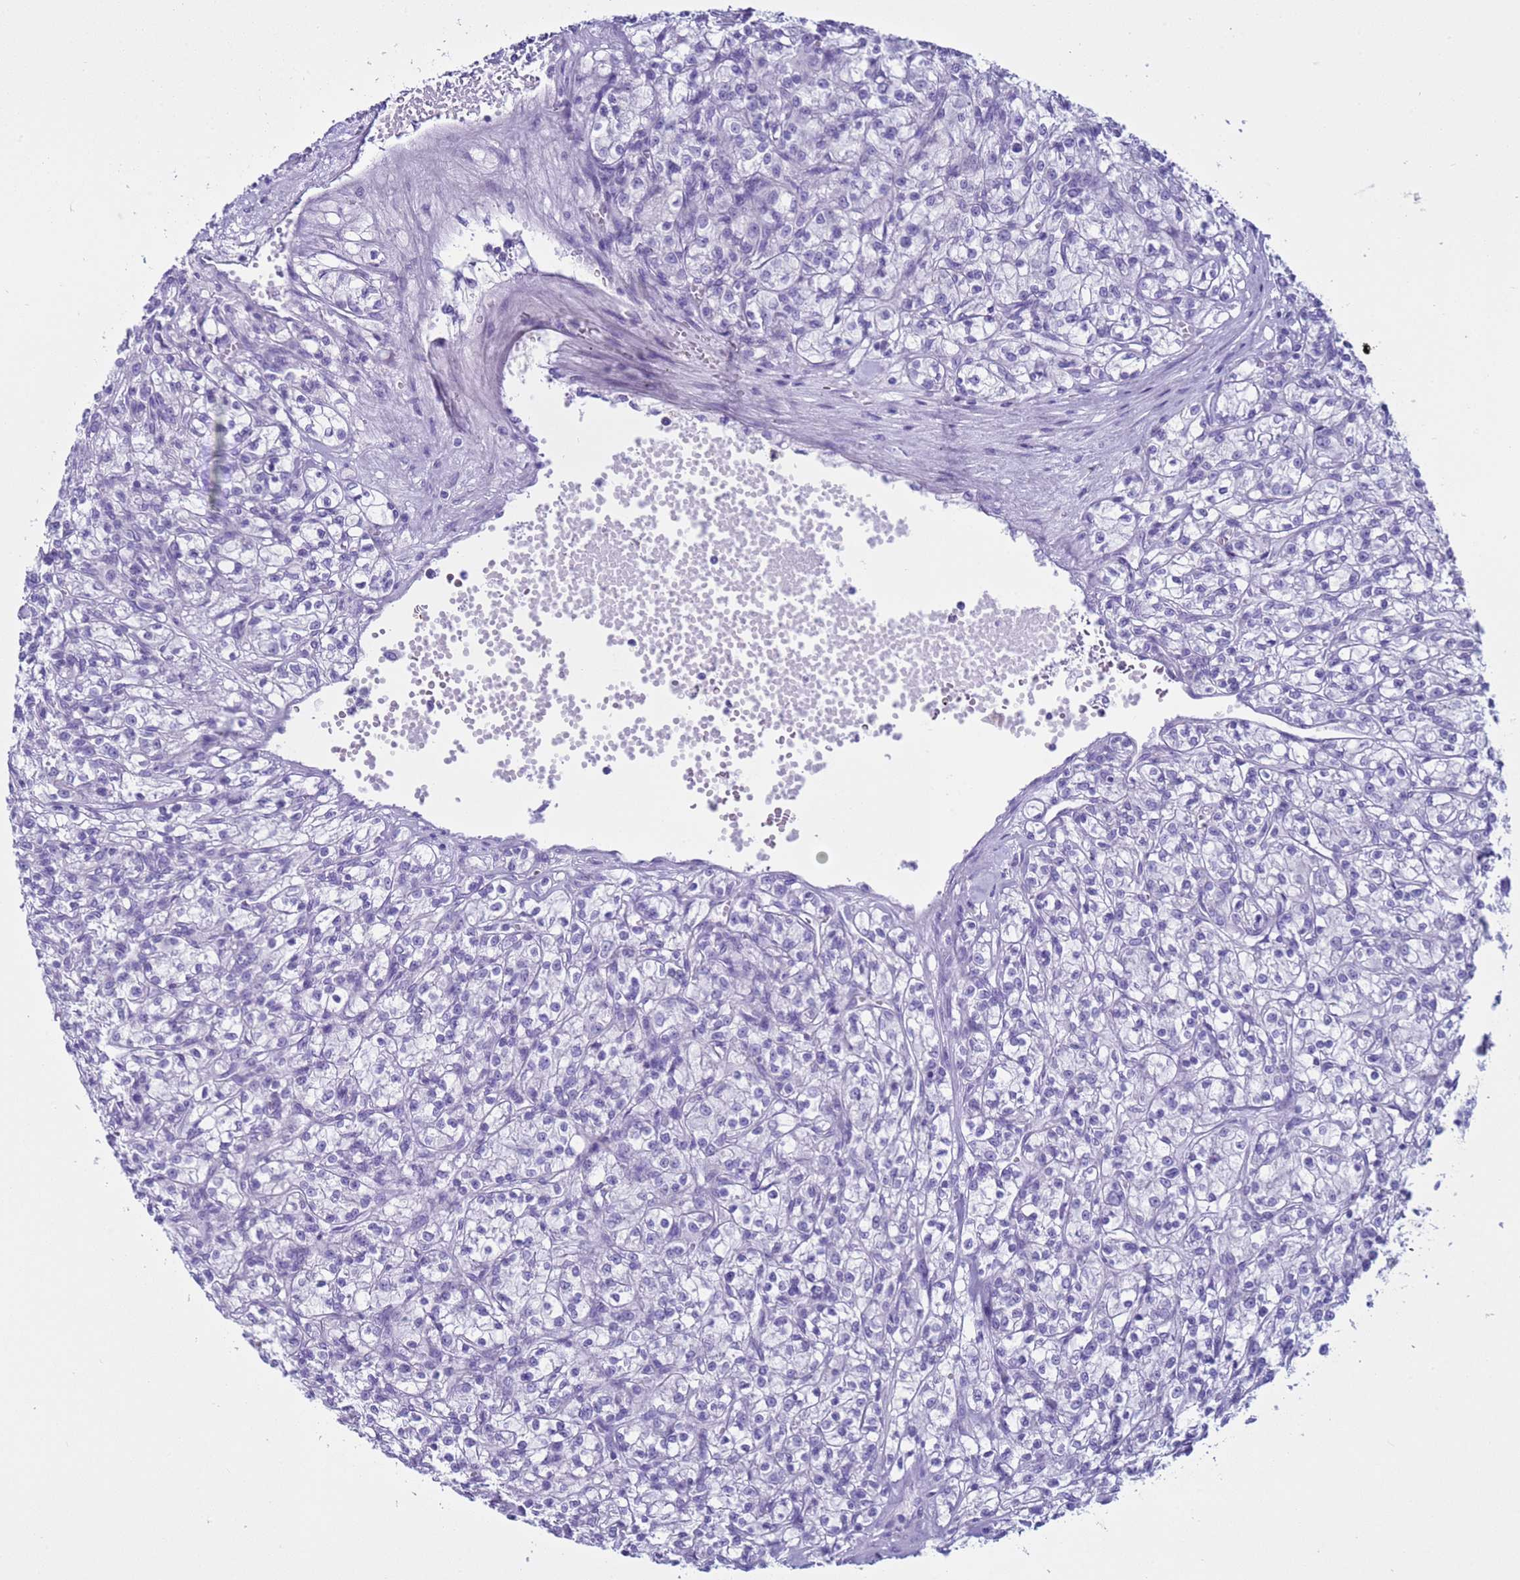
{"staining": {"intensity": "negative", "quantity": "none", "location": "none"}, "tissue": "renal cancer", "cell_type": "Tumor cells", "image_type": "cancer", "snomed": [{"axis": "morphology", "description": "Adenocarcinoma, NOS"}, {"axis": "topography", "description": "Kidney"}], "caption": "The photomicrograph displays no significant expression in tumor cells of renal cancer (adenocarcinoma).", "gene": "CST4", "patient": {"sex": "female", "age": 59}}